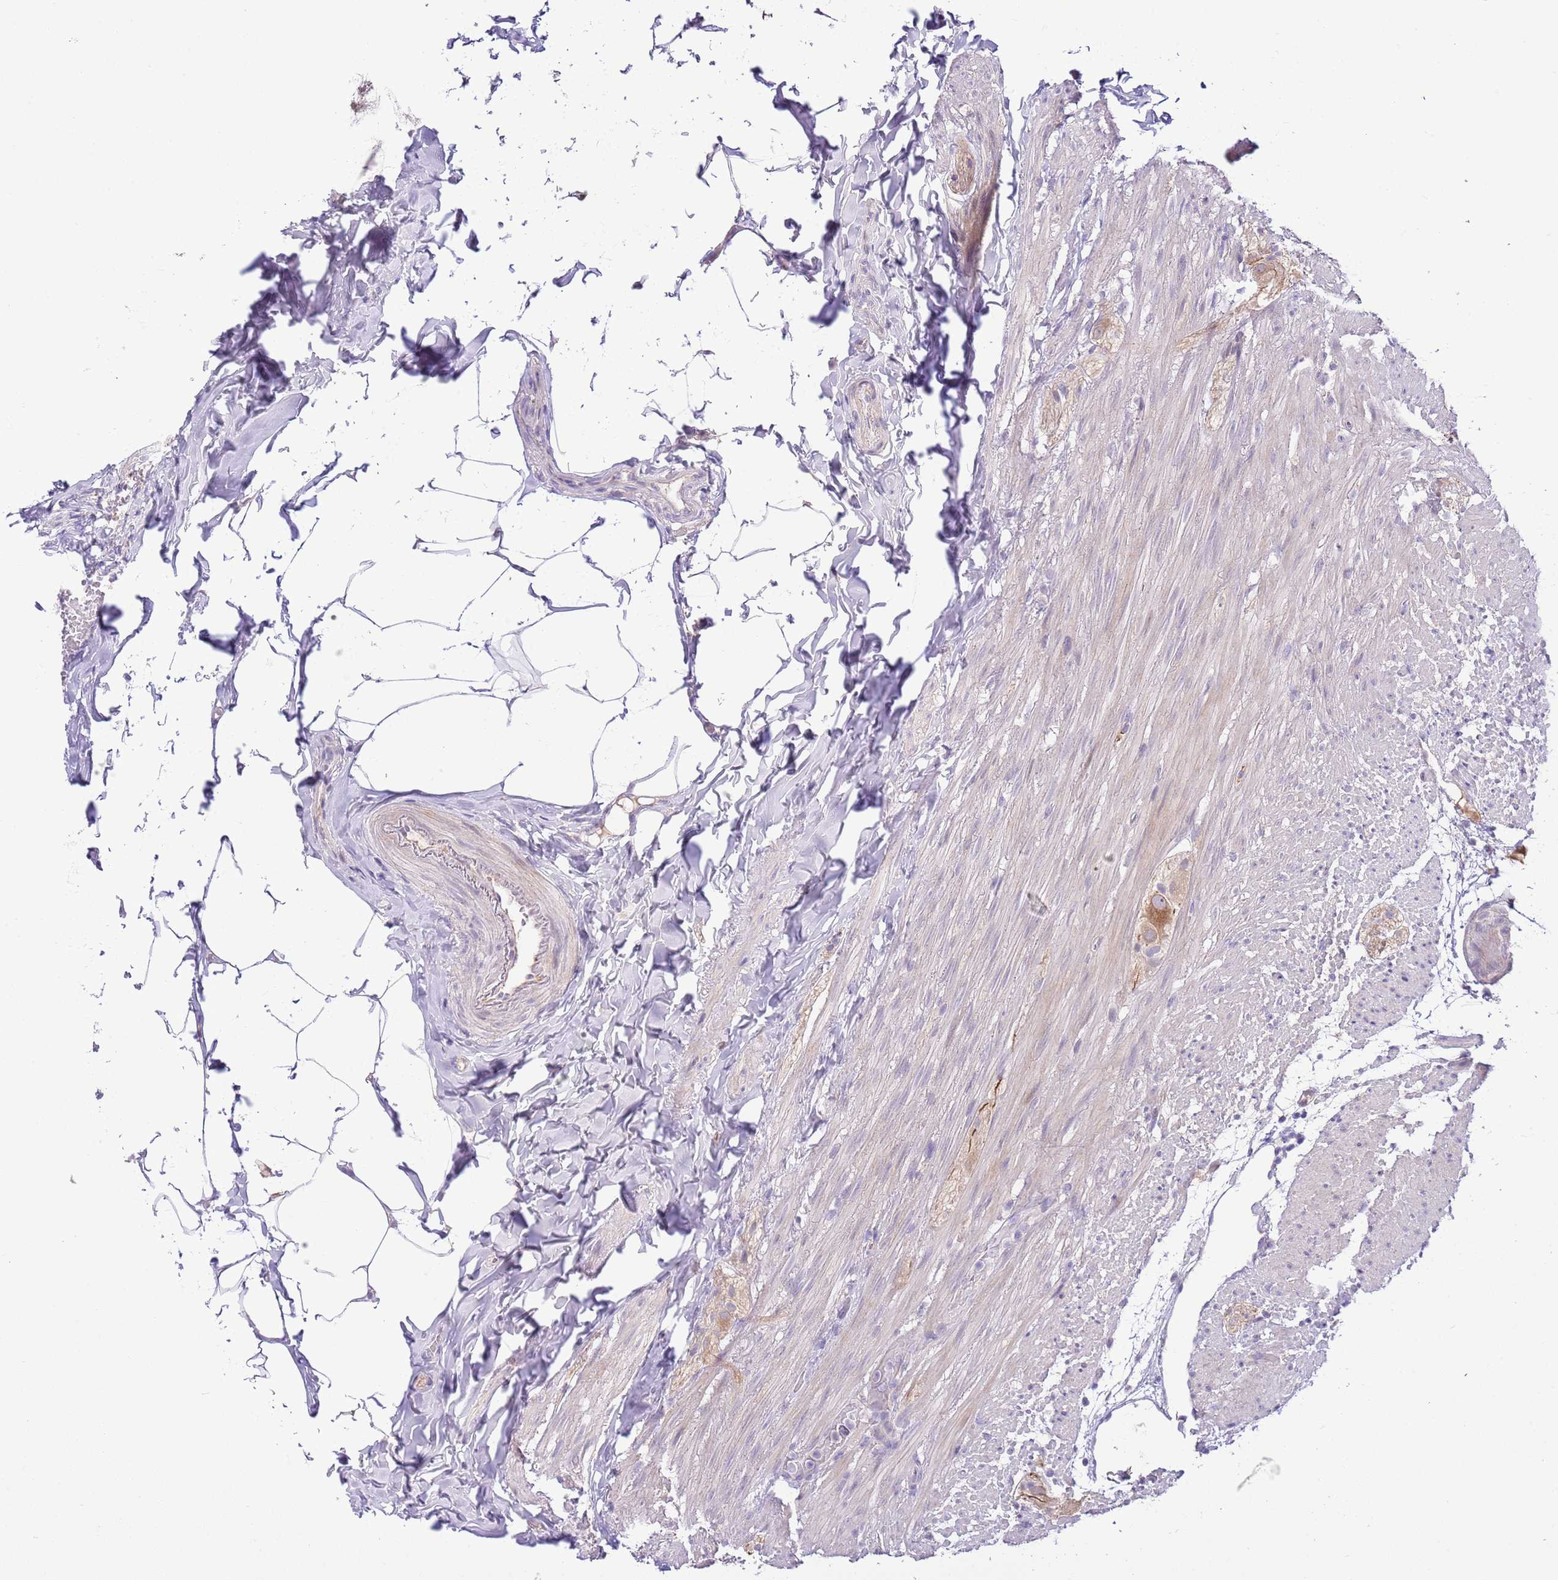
{"staining": {"intensity": "negative", "quantity": "none", "location": "none"}, "tissue": "appendix", "cell_type": "Glandular cells", "image_type": "normal", "snomed": [{"axis": "morphology", "description": "Normal tissue, NOS"}, {"axis": "topography", "description": "Appendix"}], "caption": "A high-resolution micrograph shows IHC staining of unremarkable appendix, which demonstrates no significant expression in glandular cells.", "gene": "FBRSL1", "patient": {"sex": "male", "age": 55}}